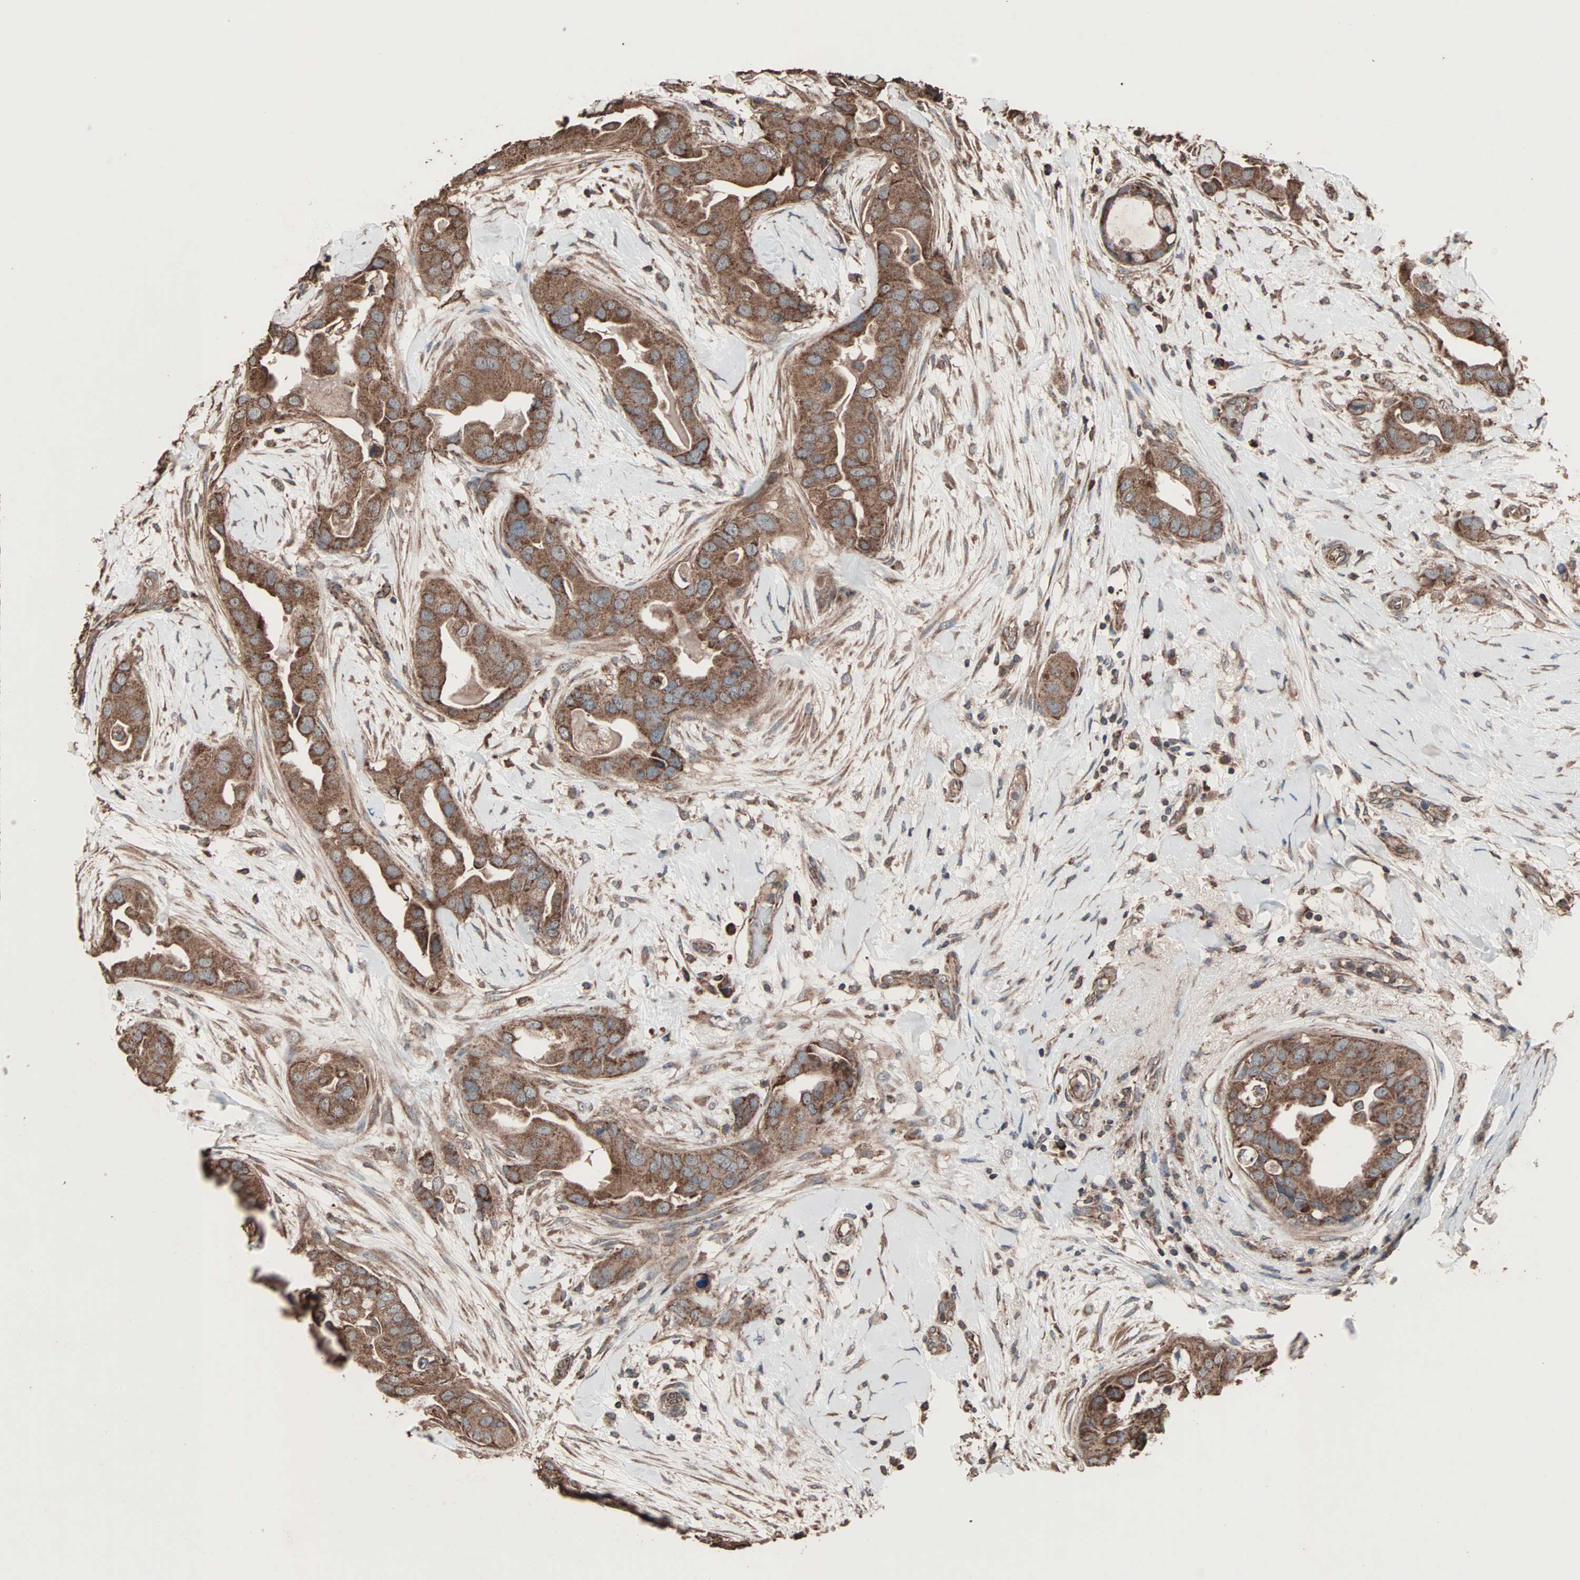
{"staining": {"intensity": "strong", "quantity": ">75%", "location": "cytoplasmic/membranous"}, "tissue": "breast cancer", "cell_type": "Tumor cells", "image_type": "cancer", "snomed": [{"axis": "morphology", "description": "Duct carcinoma"}, {"axis": "topography", "description": "Breast"}], "caption": "Immunohistochemistry histopathology image of neoplastic tissue: human breast invasive ductal carcinoma stained using immunohistochemistry (IHC) shows high levels of strong protein expression localized specifically in the cytoplasmic/membranous of tumor cells, appearing as a cytoplasmic/membranous brown color.", "gene": "MRPL2", "patient": {"sex": "female", "age": 40}}